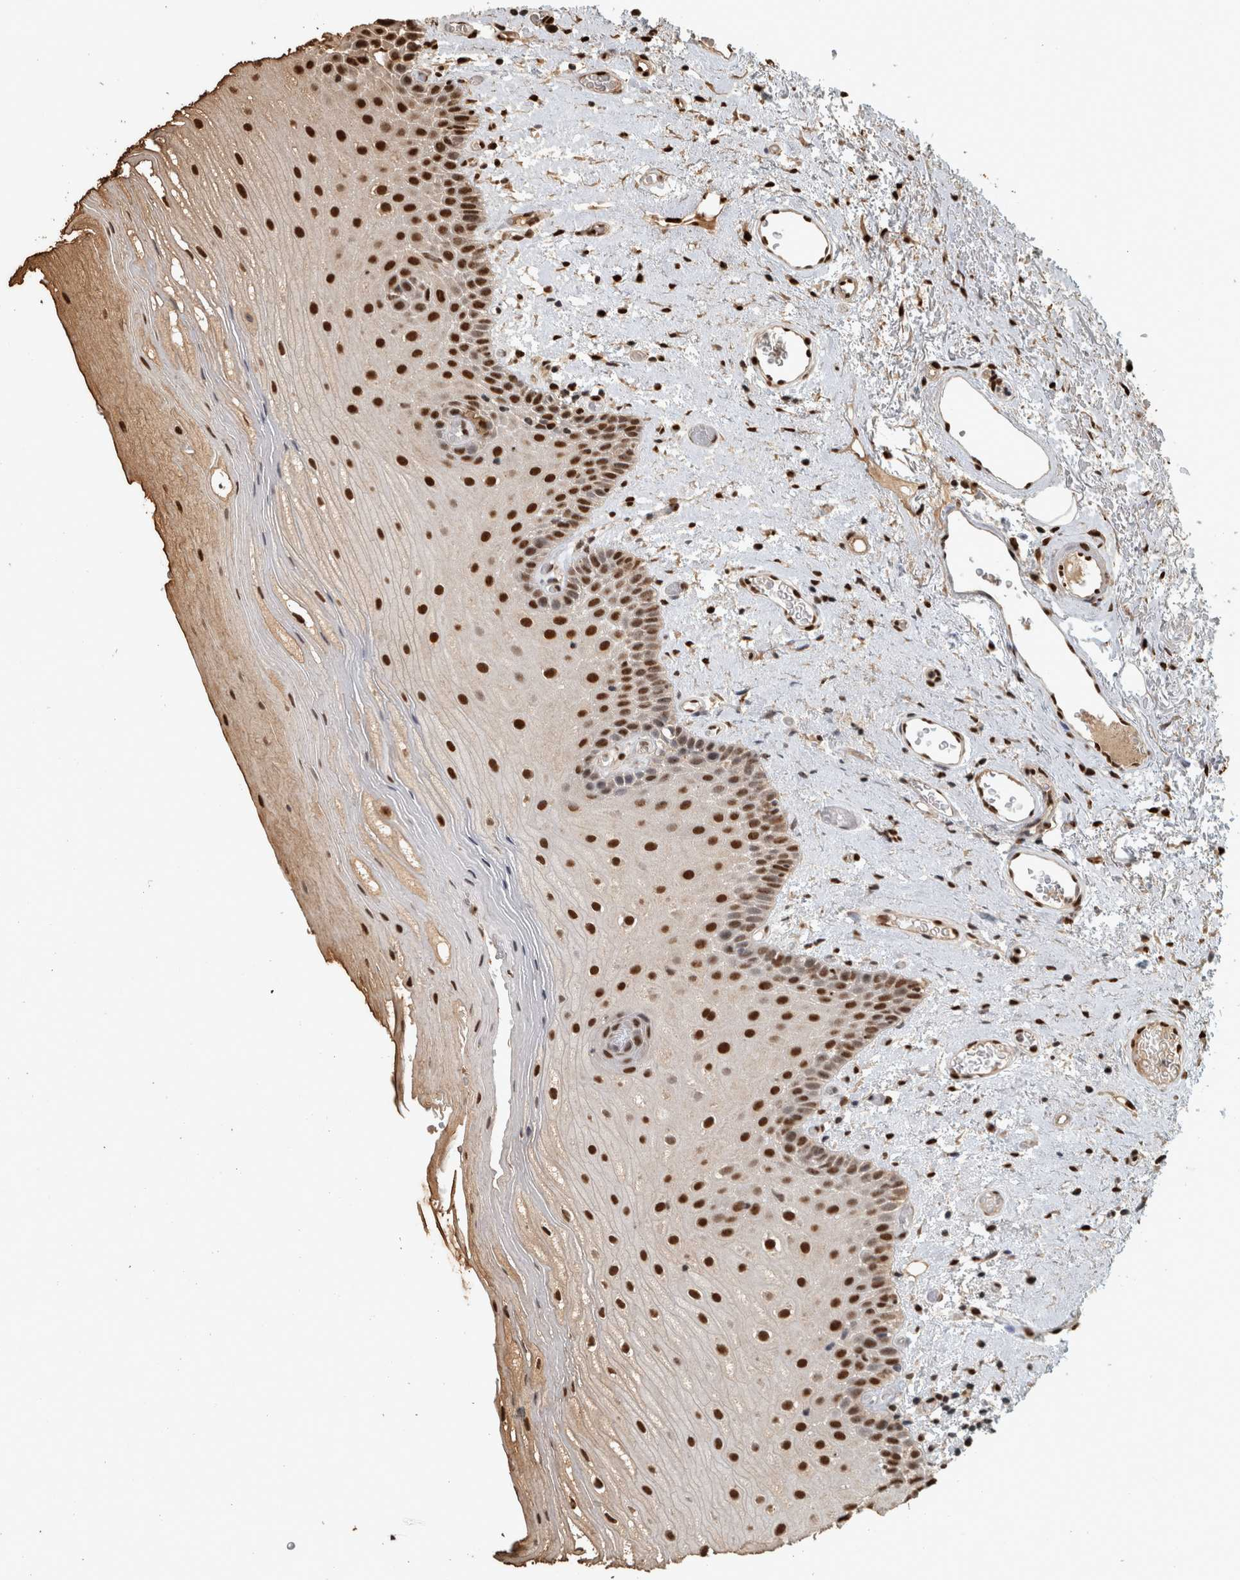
{"staining": {"intensity": "strong", "quantity": ">75%", "location": "nuclear"}, "tissue": "oral mucosa", "cell_type": "Squamous epithelial cells", "image_type": "normal", "snomed": [{"axis": "morphology", "description": "Normal tissue, NOS"}, {"axis": "topography", "description": "Oral tissue"}], "caption": "Immunohistochemistry of benign oral mucosa displays high levels of strong nuclear staining in approximately >75% of squamous epithelial cells.", "gene": "RAD50", "patient": {"sex": "male", "age": 52}}